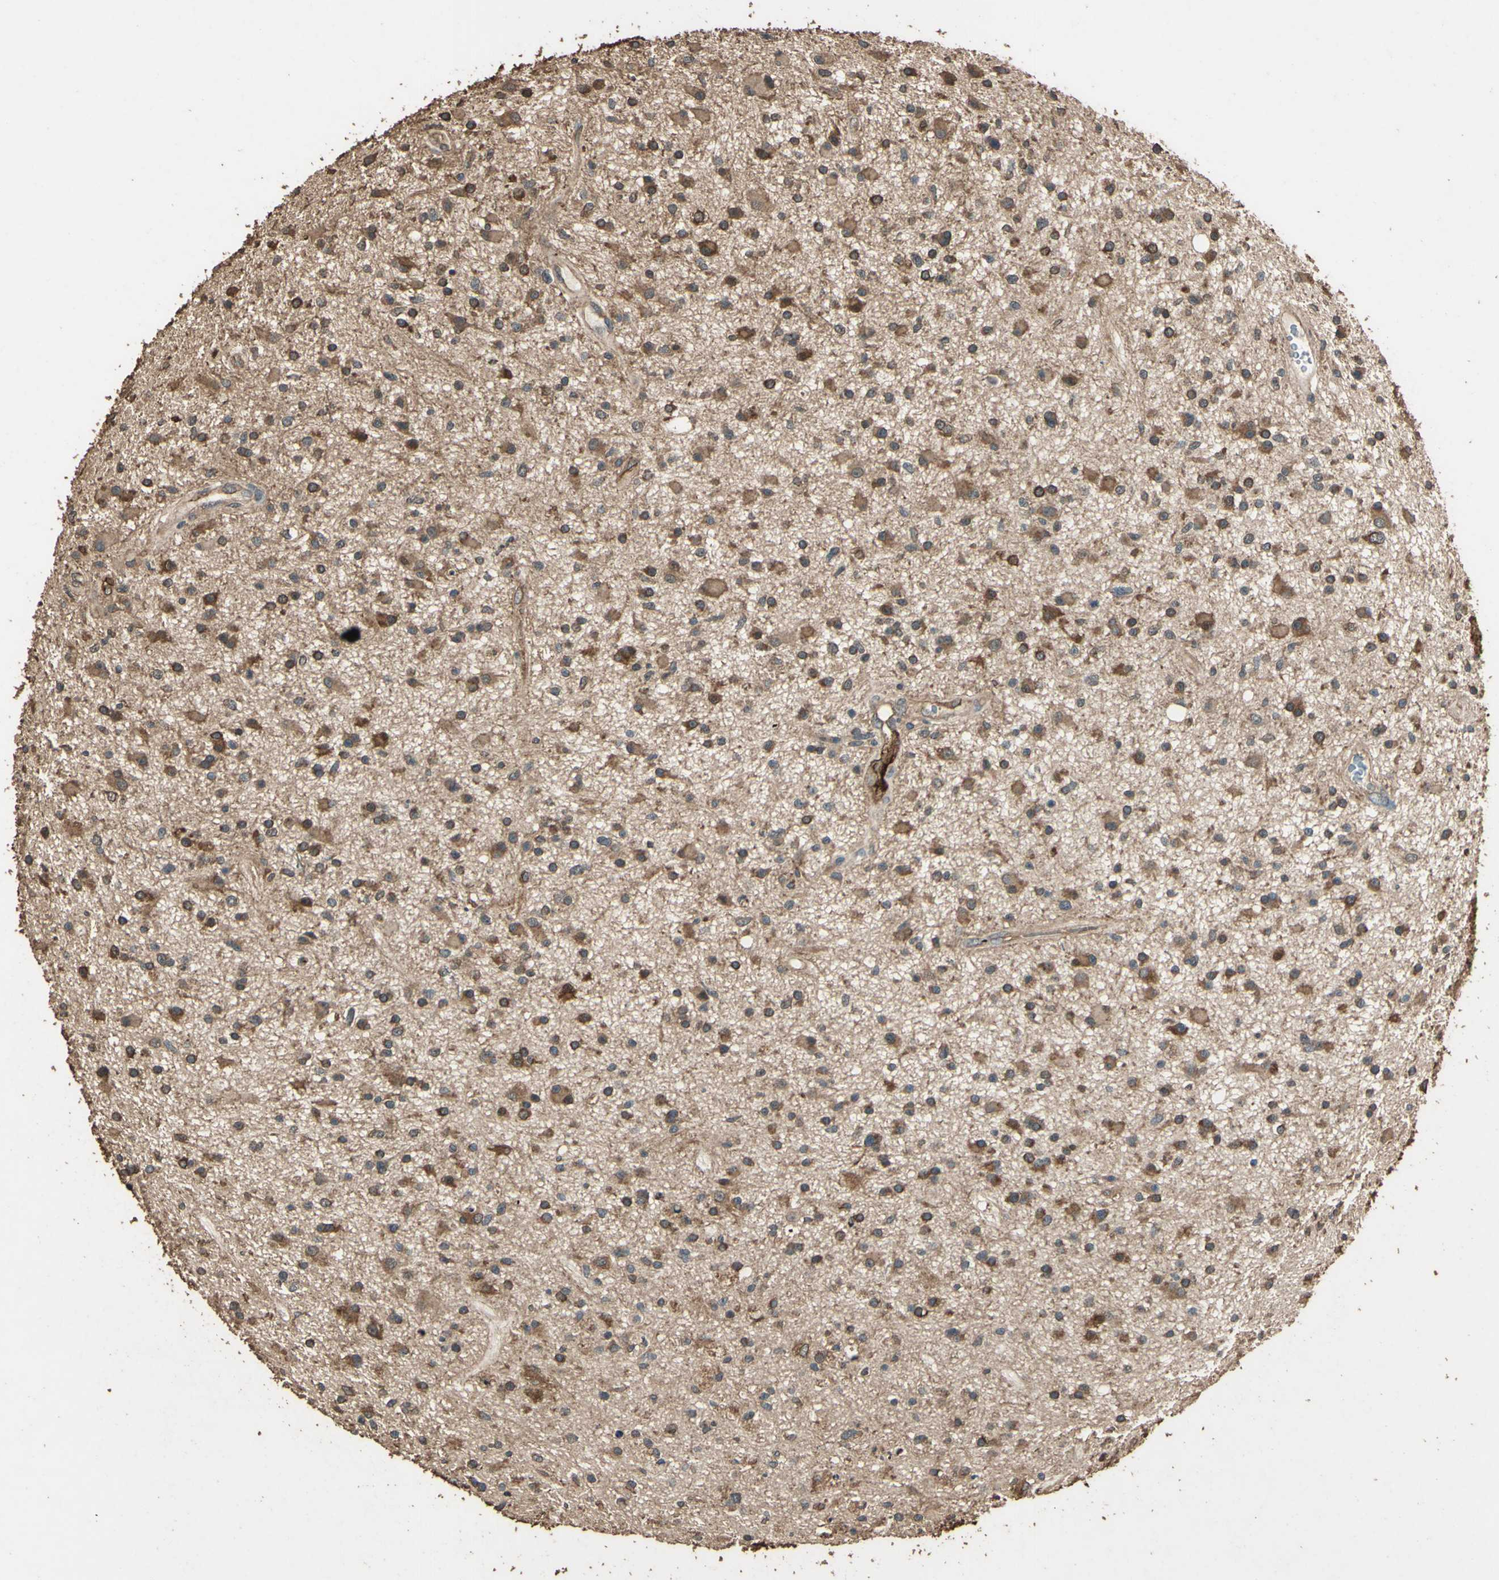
{"staining": {"intensity": "moderate", "quantity": ">75%", "location": "cytoplasmic/membranous"}, "tissue": "glioma", "cell_type": "Tumor cells", "image_type": "cancer", "snomed": [{"axis": "morphology", "description": "Glioma, malignant, High grade"}, {"axis": "topography", "description": "Brain"}], "caption": "Immunohistochemical staining of human glioma exhibits medium levels of moderate cytoplasmic/membranous protein expression in about >75% of tumor cells.", "gene": "TSPO", "patient": {"sex": "male", "age": 33}}